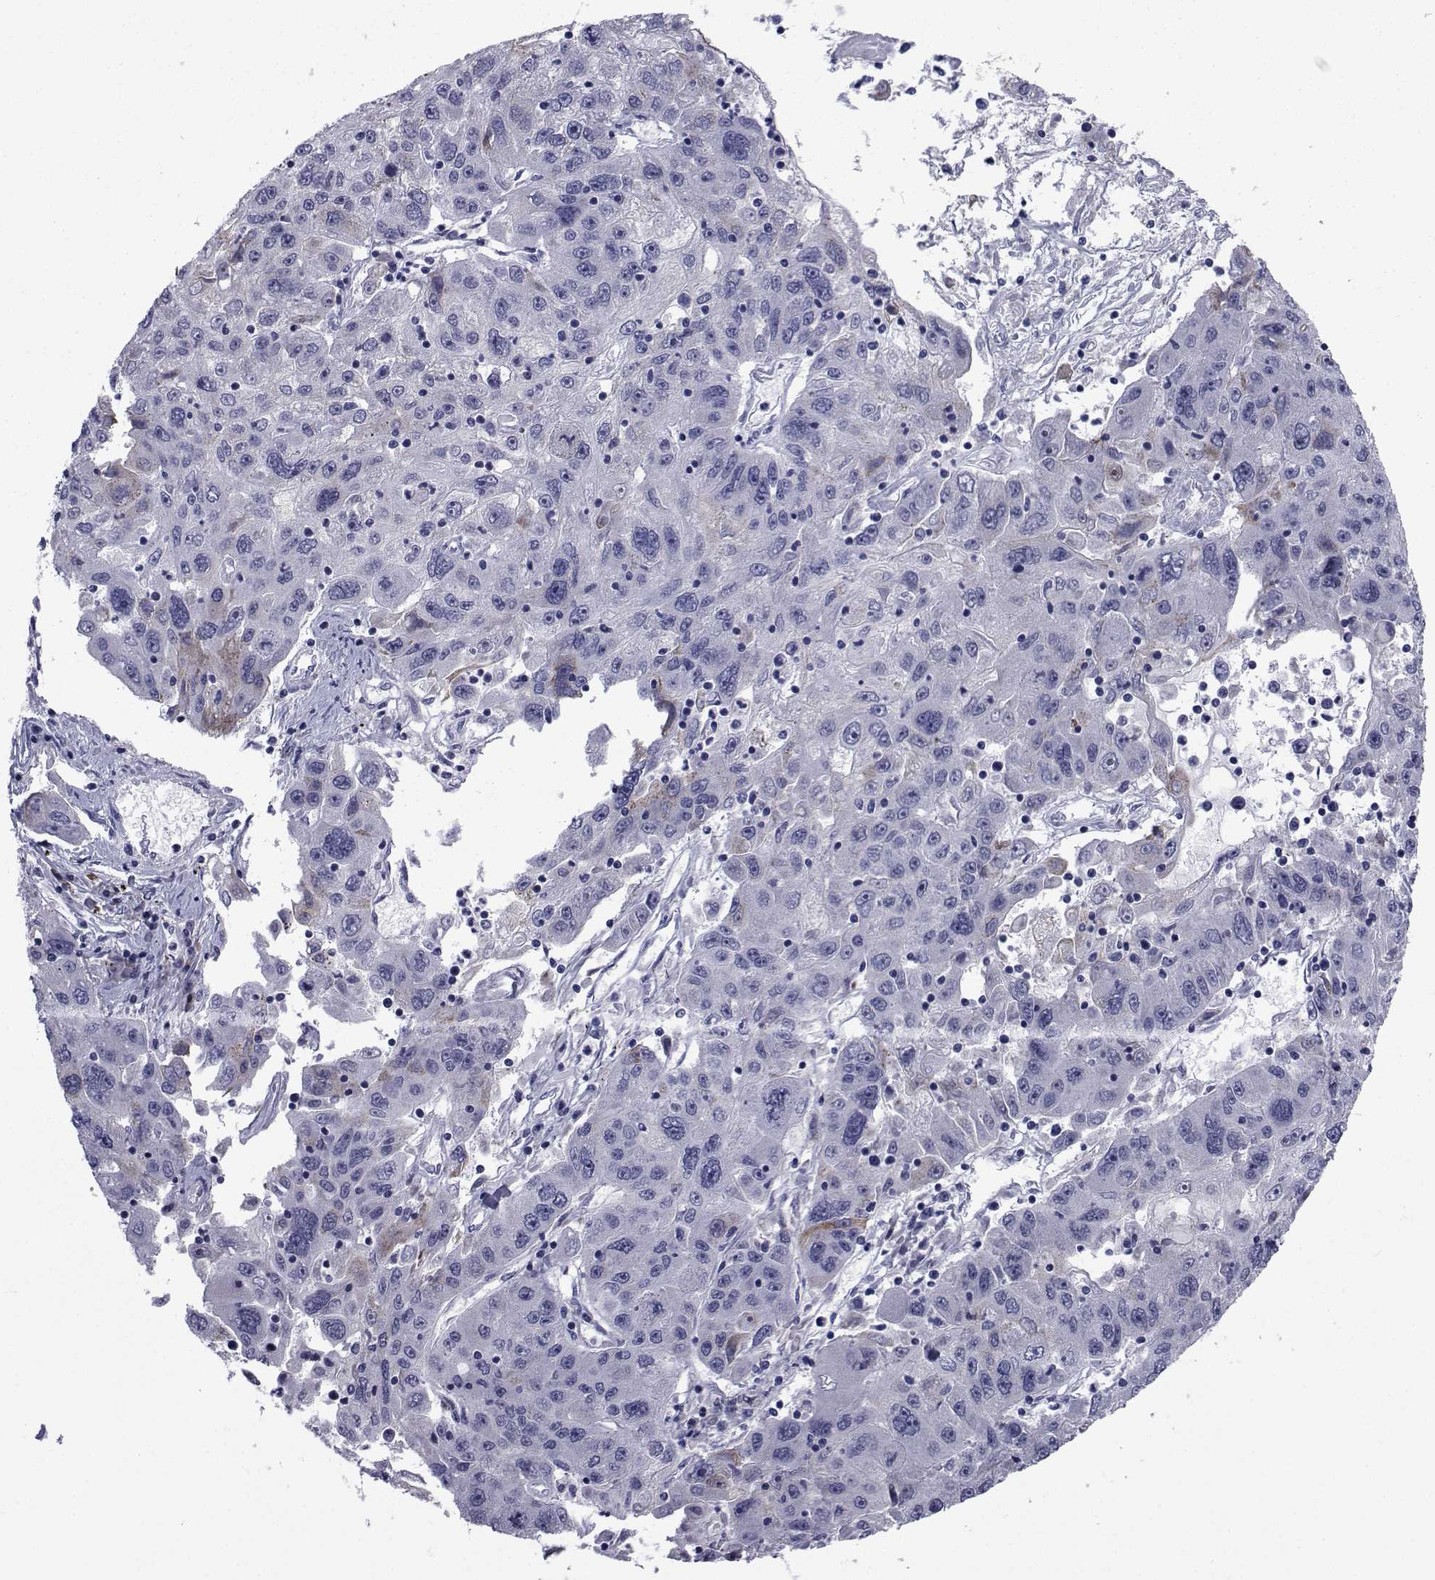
{"staining": {"intensity": "negative", "quantity": "none", "location": "none"}, "tissue": "stomach cancer", "cell_type": "Tumor cells", "image_type": "cancer", "snomed": [{"axis": "morphology", "description": "Adenocarcinoma, NOS"}, {"axis": "topography", "description": "Stomach"}], "caption": "There is no significant positivity in tumor cells of stomach cancer (adenocarcinoma).", "gene": "ROPN1", "patient": {"sex": "male", "age": 56}}